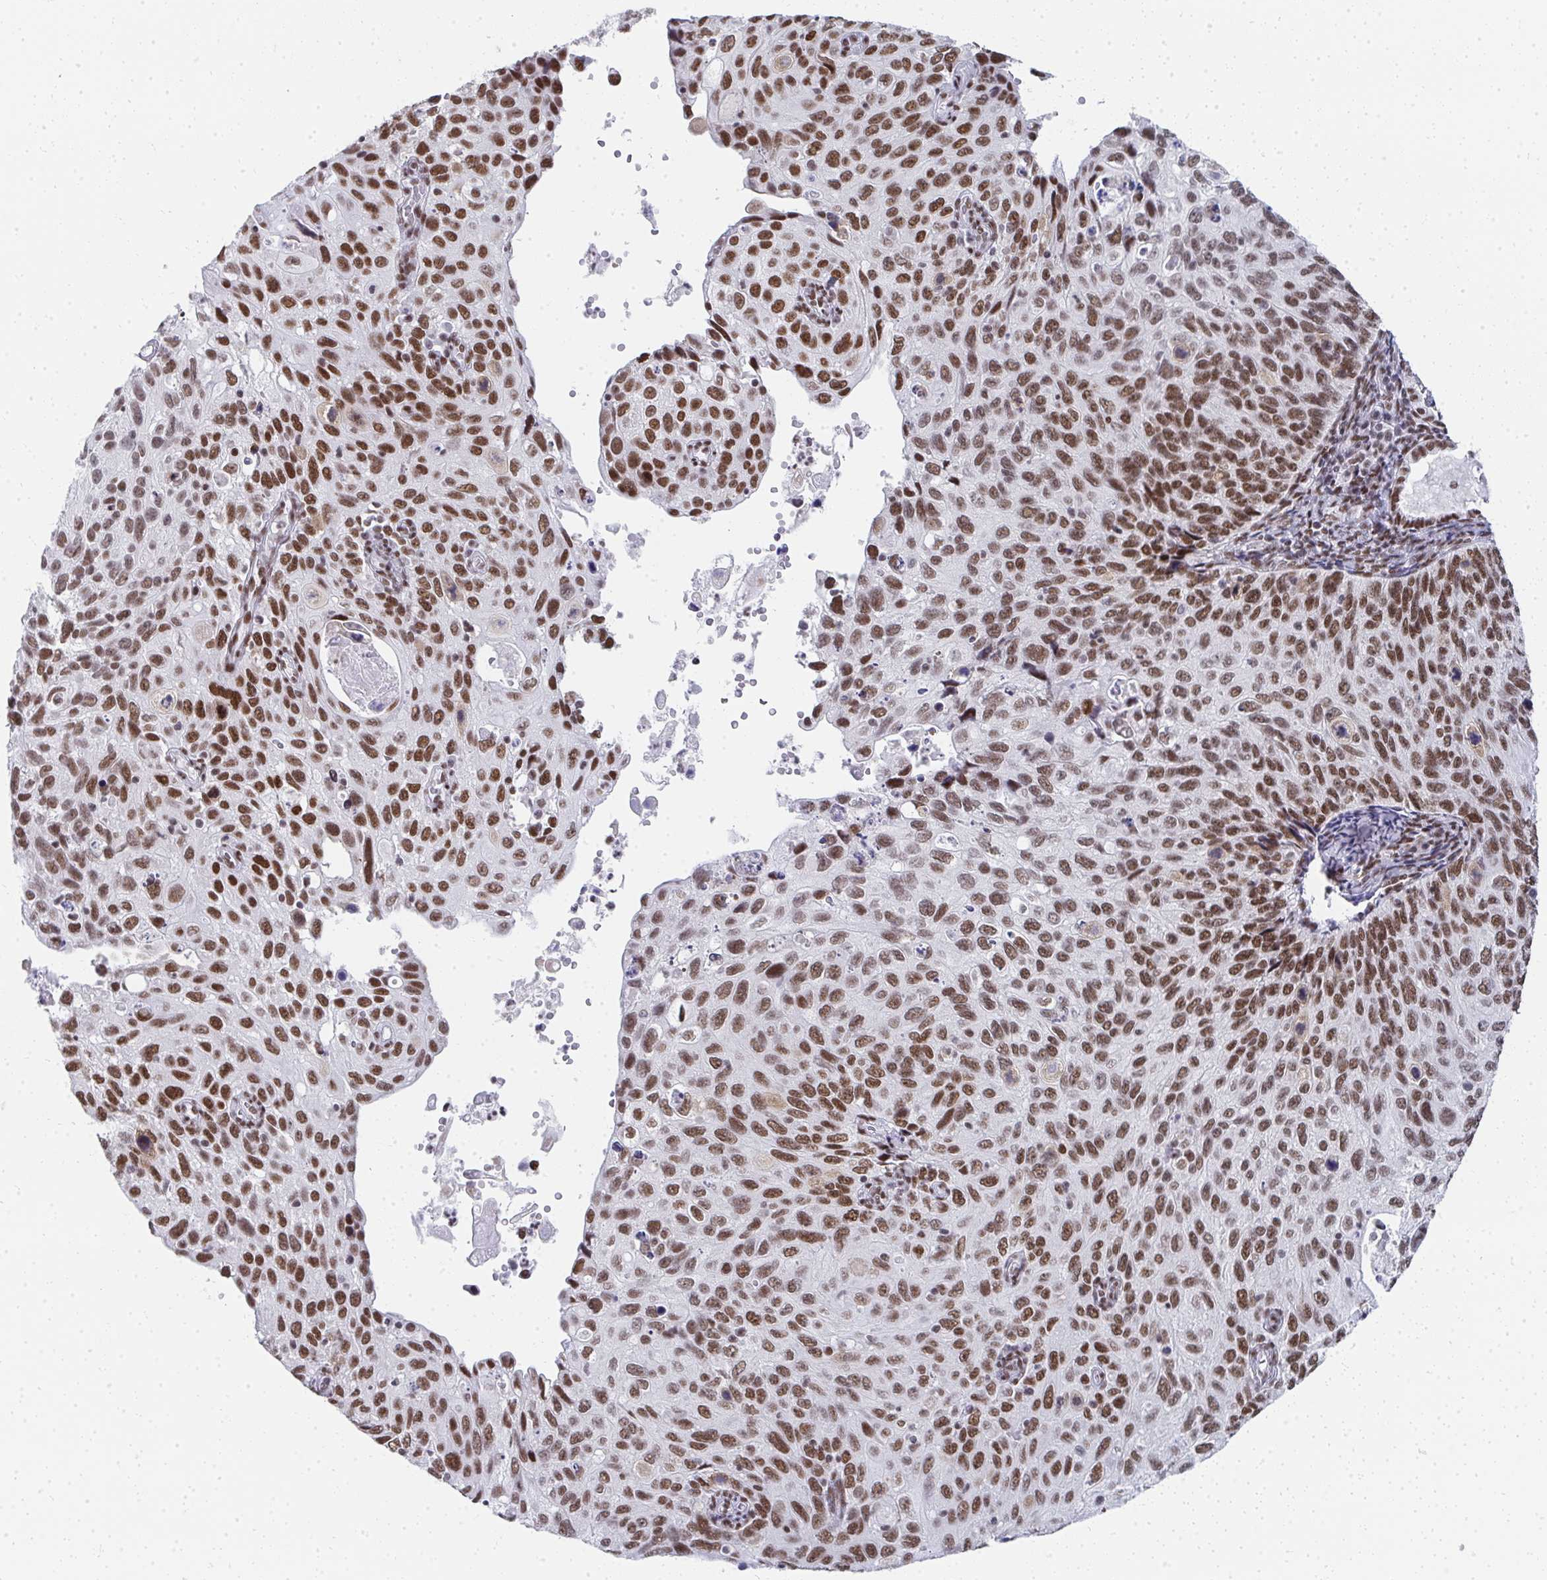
{"staining": {"intensity": "strong", "quantity": ">75%", "location": "nuclear"}, "tissue": "cervical cancer", "cell_type": "Tumor cells", "image_type": "cancer", "snomed": [{"axis": "morphology", "description": "Squamous cell carcinoma, NOS"}, {"axis": "topography", "description": "Cervix"}], "caption": "IHC image of squamous cell carcinoma (cervical) stained for a protein (brown), which demonstrates high levels of strong nuclear expression in approximately >75% of tumor cells.", "gene": "CREBBP", "patient": {"sex": "female", "age": 70}}